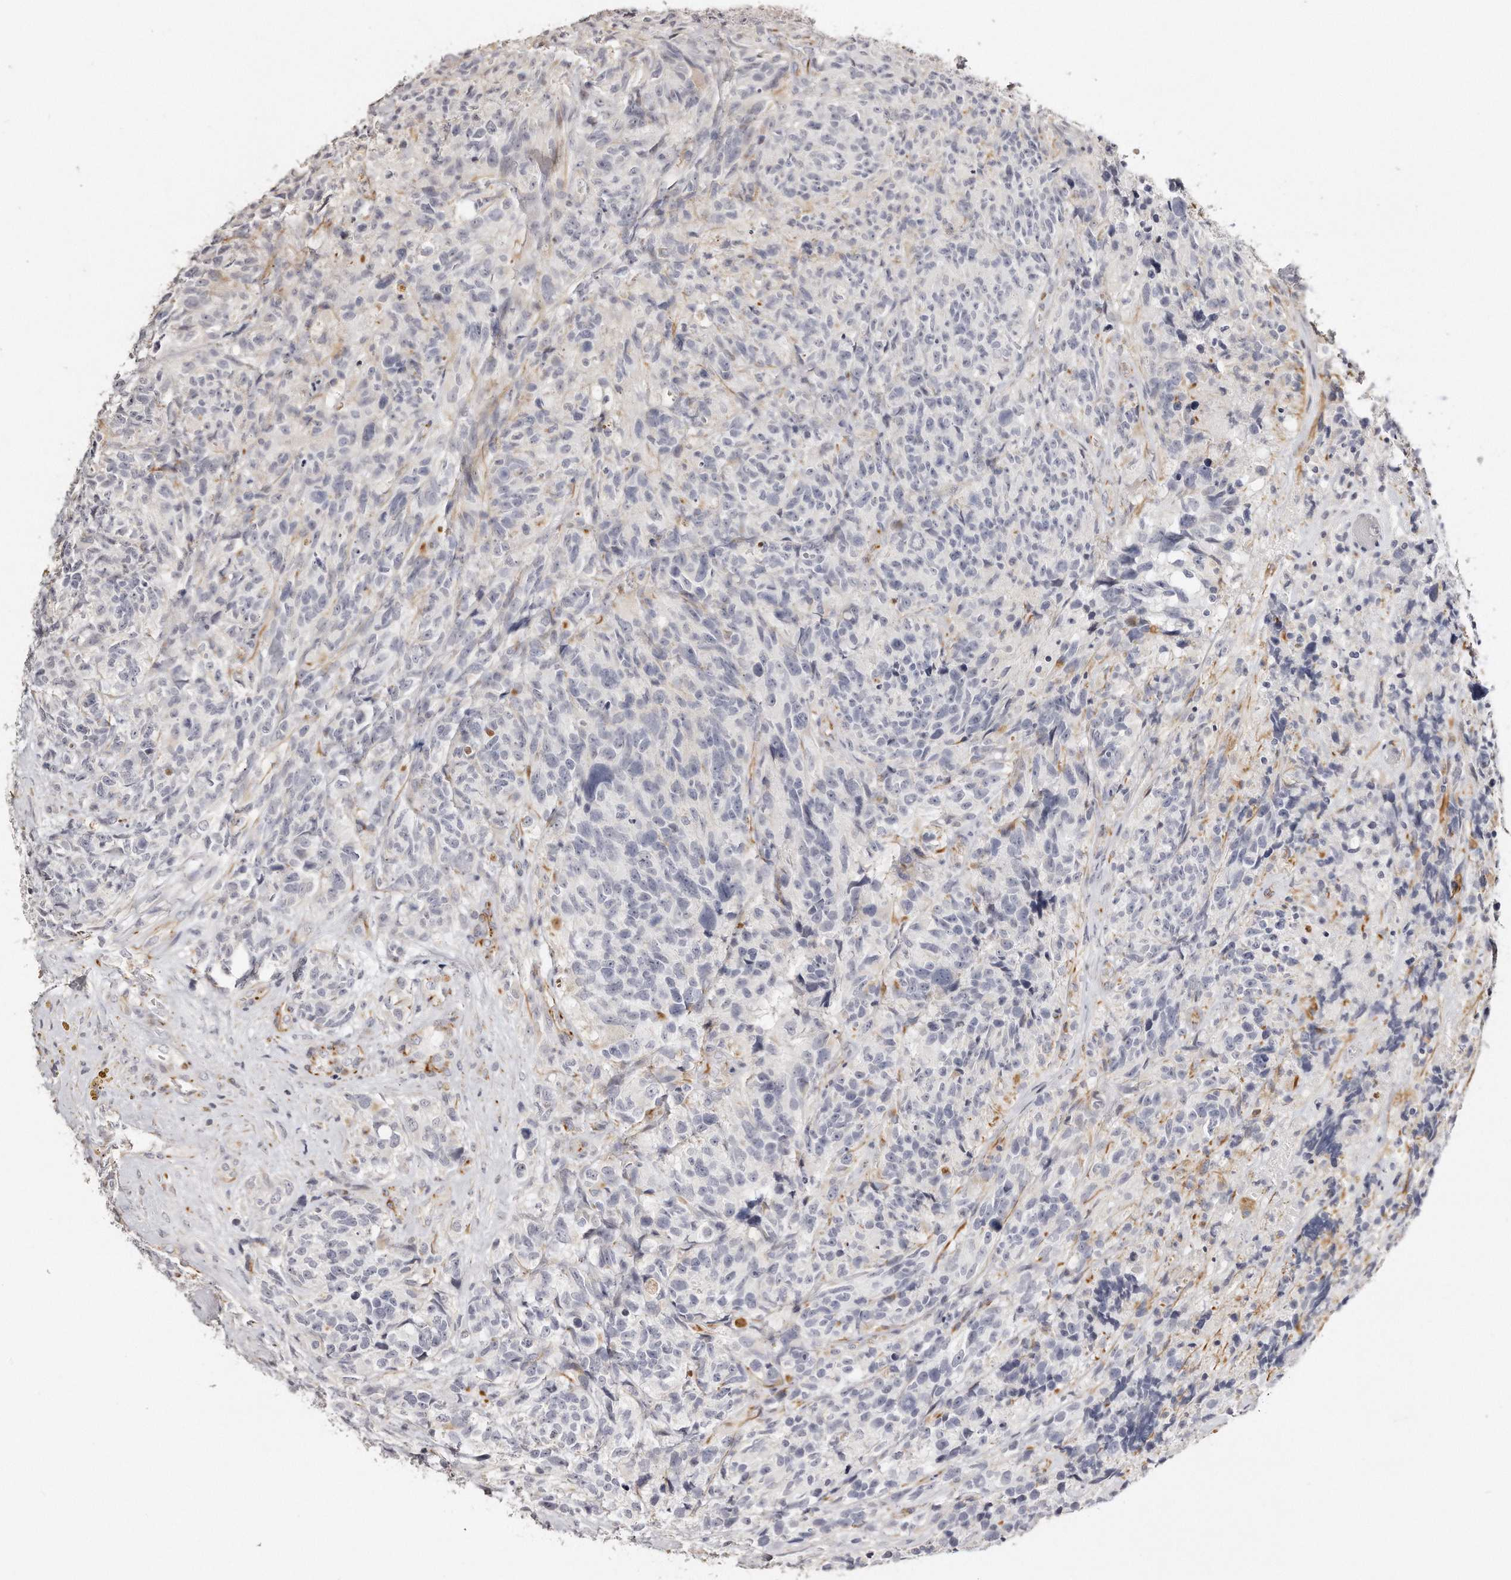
{"staining": {"intensity": "negative", "quantity": "none", "location": "none"}, "tissue": "glioma", "cell_type": "Tumor cells", "image_type": "cancer", "snomed": [{"axis": "morphology", "description": "Glioma, malignant, High grade"}, {"axis": "topography", "description": "Brain"}], "caption": "High magnification brightfield microscopy of glioma stained with DAB (brown) and counterstained with hematoxylin (blue): tumor cells show no significant positivity. (DAB (3,3'-diaminobenzidine) immunohistochemistry visualized using brightfield microscopy, high magnification).", "gene": "ZYG11A", "patient": {"sex": "male", "age": 69}}